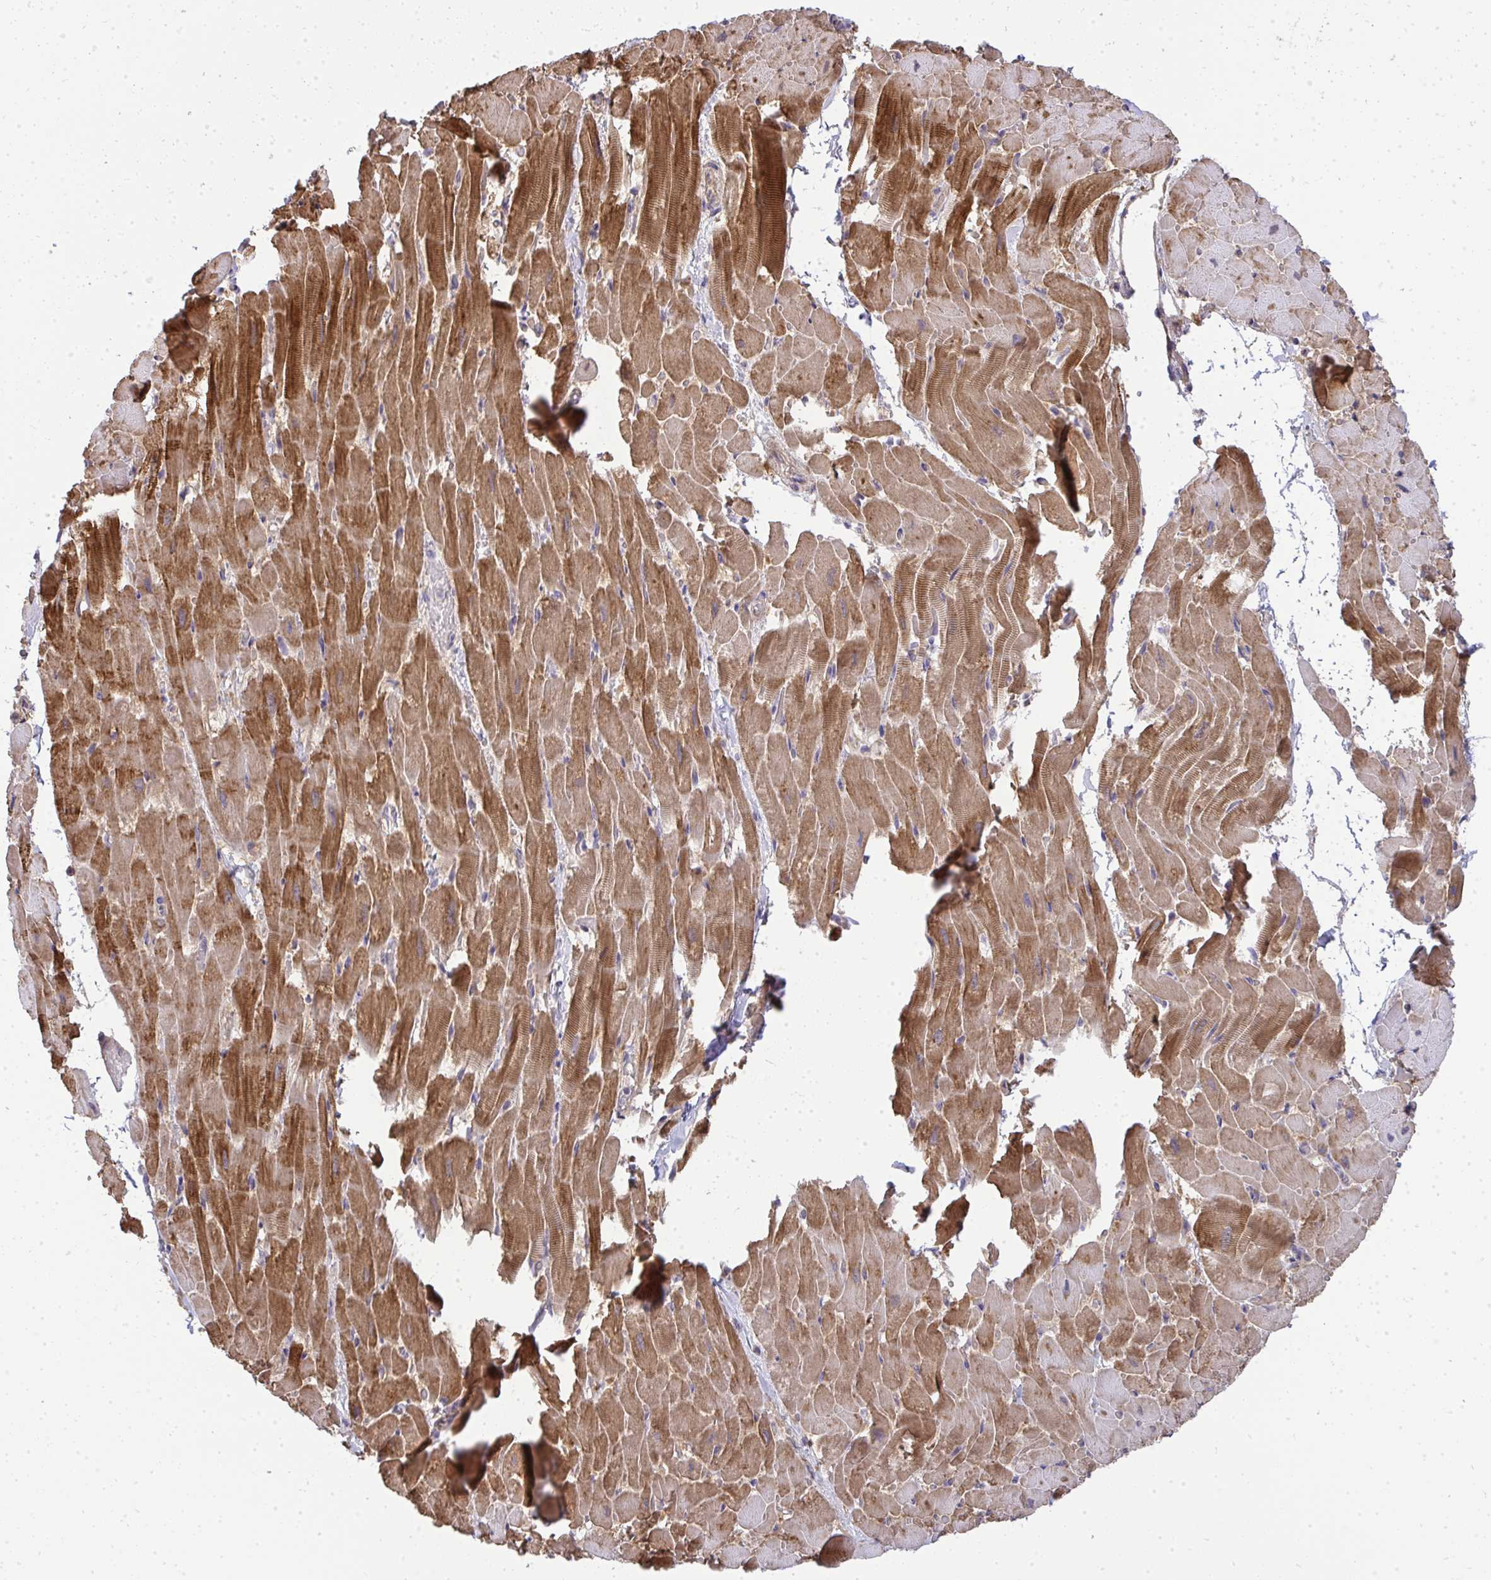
{"staining": {"intensity": "moderate", "quantity": ">75%", "location": "cytoplasmic/membranous"}, "tissue": "heart muscle", "cell_type": "Cardiomyocytes", "image_type": "normal", "snomed": [{"axis": "morphology", "description": "Normal tissue, NOS"}, {"axis": "topography", "description": "Heart"}], "caption": "Heart muscle stained for a protein reveals moderate cytoplasmic/membranous positivity in cardiomyocytes. (Brightfield microscopy of DAB IHC at high magnification).", "gene": "HDHD2", "patient": {"sex": "male", "age": 37}}